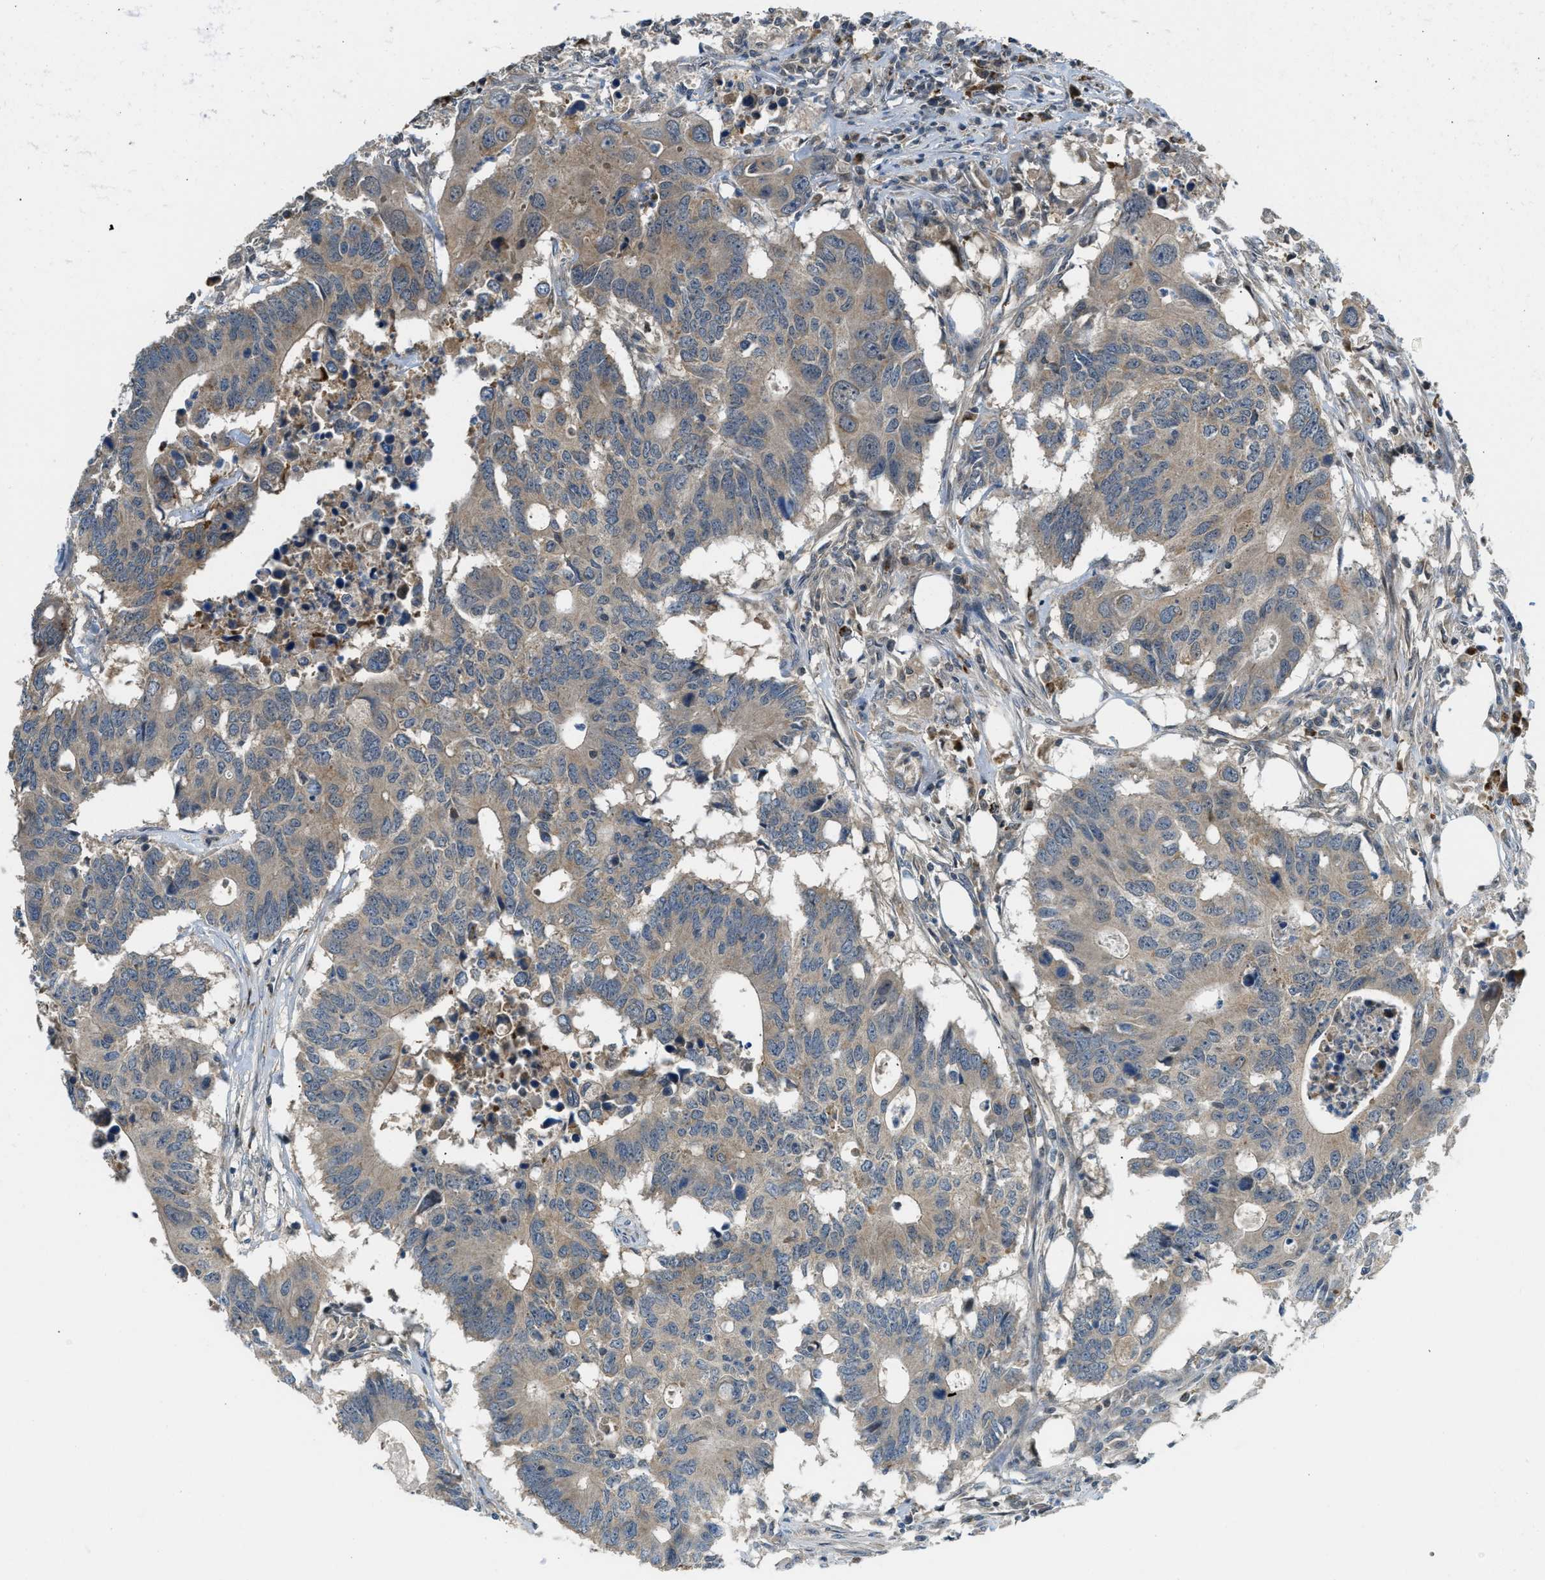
{"staining": {"intensity": "weak", "quantity": ">75%", "location": "cytoplasmic/membranous"}, "tissue": "colorectal cancer", "cell_type": "Tumor cells", "image_type": "cancer", "snomed": [{"axis": "morphology", "description": "Adenocarcinoma, NOS"}, {"axis": "topography", "description": "Colon"}], "caption": "High-power microscopy captured an immunohistochemistry (IHC) image of colorectal cancer, revealing weak cytoplasmic/membranous expression in about >75% of tumor cells. (IHC, brightfield microscopy, high magnification).", "gene": "SESN2", "patient": {"sex": "male", "age": 71}}